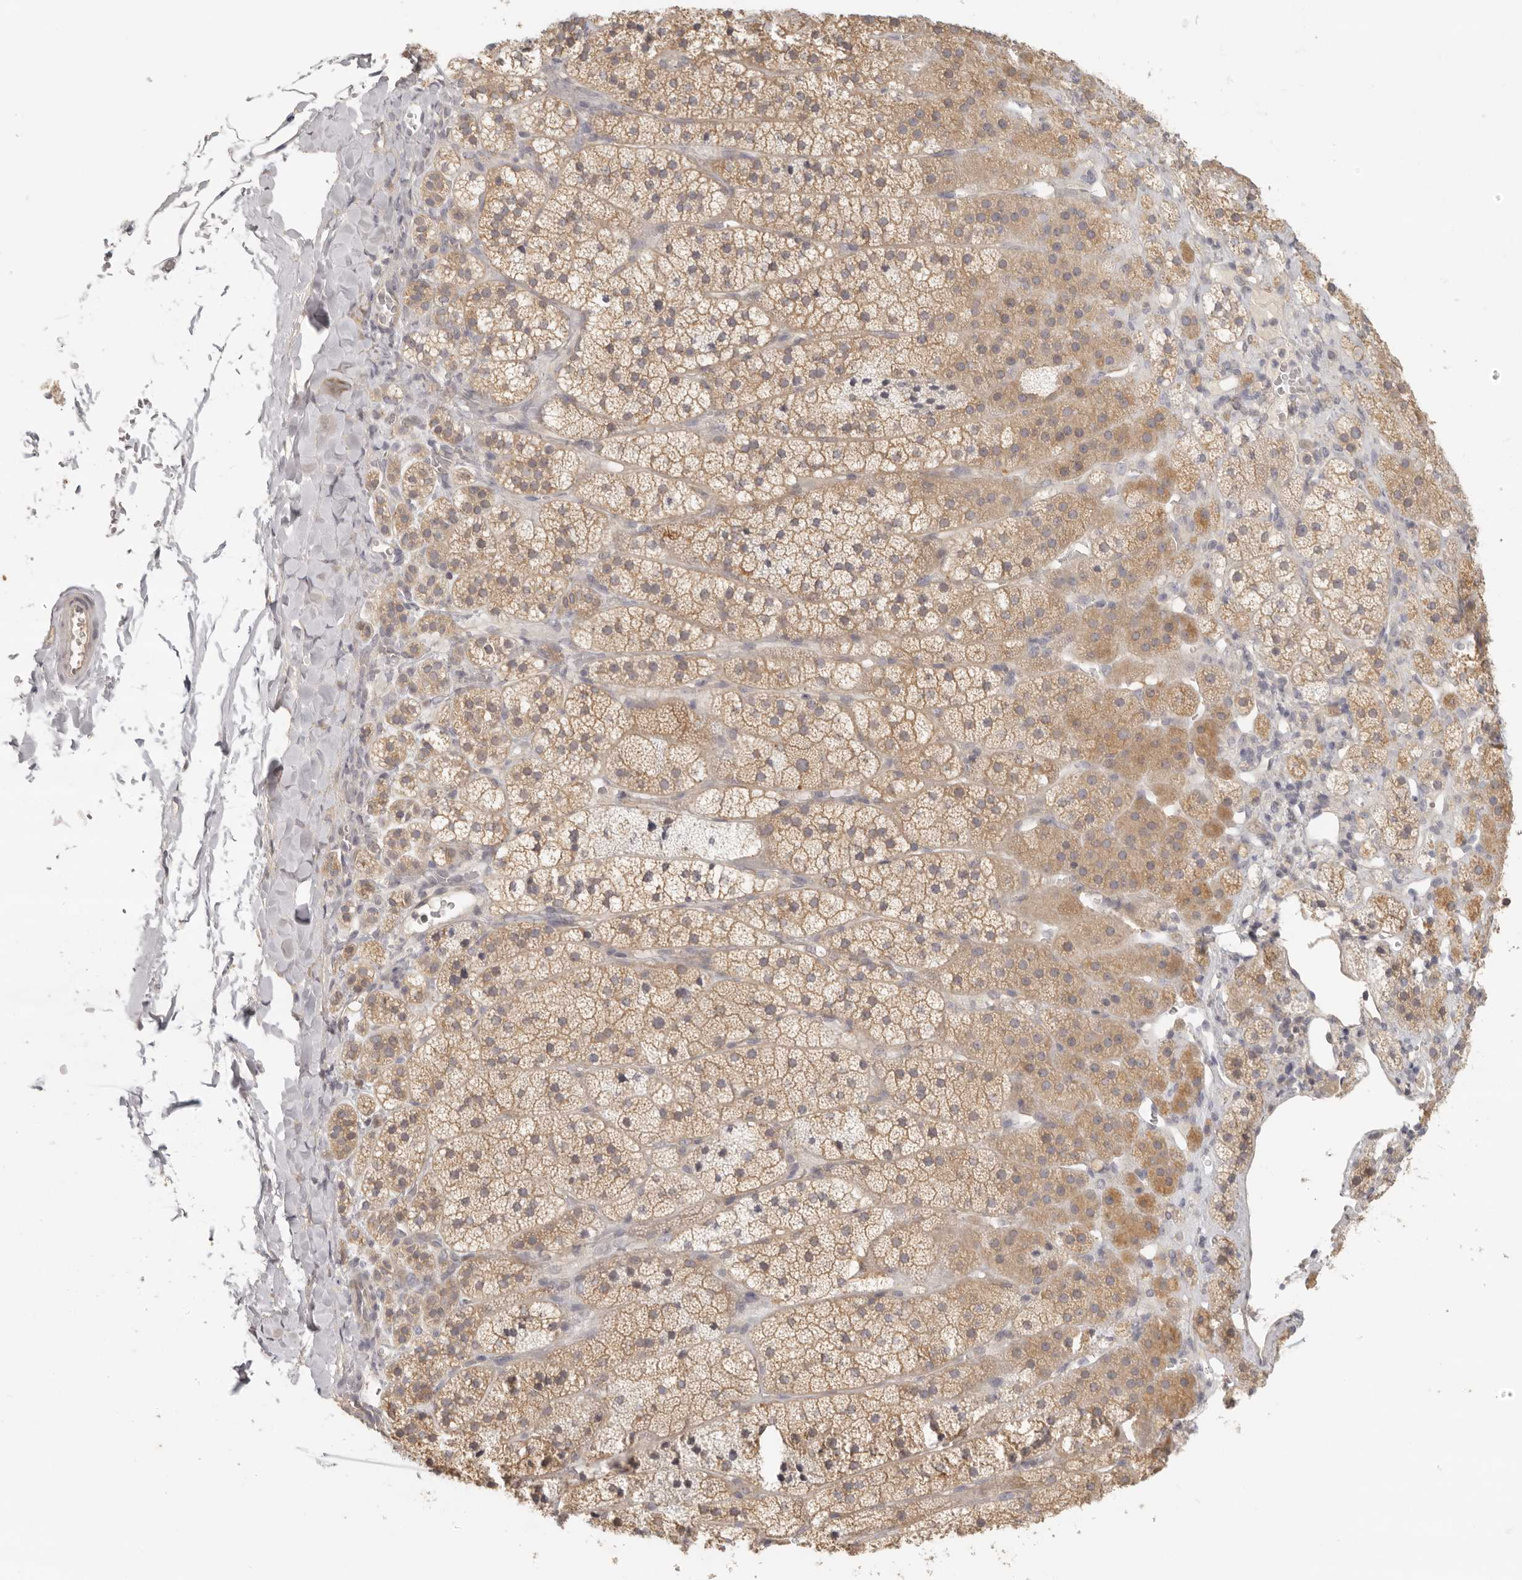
{"staining": {"intensity": "moderate", "quantity": ">75%", "location": "cytoplasmic/membranous"}, "tissue": "adrenal gland", "cell_type": "Glandular cells", "image_type": "normal", "snomed": [{"axis": "morphology", "description": "Normal tissue, NOS"}, {"axis": "topography", "description": "Adrenal gland"}], "caption": "Protein analysis of benign adrenal gland reveals moderate cytoplasmic/membranous expression in approximately >75% of glandular cells.", "gene": "AHDC1", "patient": {"sex": "female", "age": 44}}